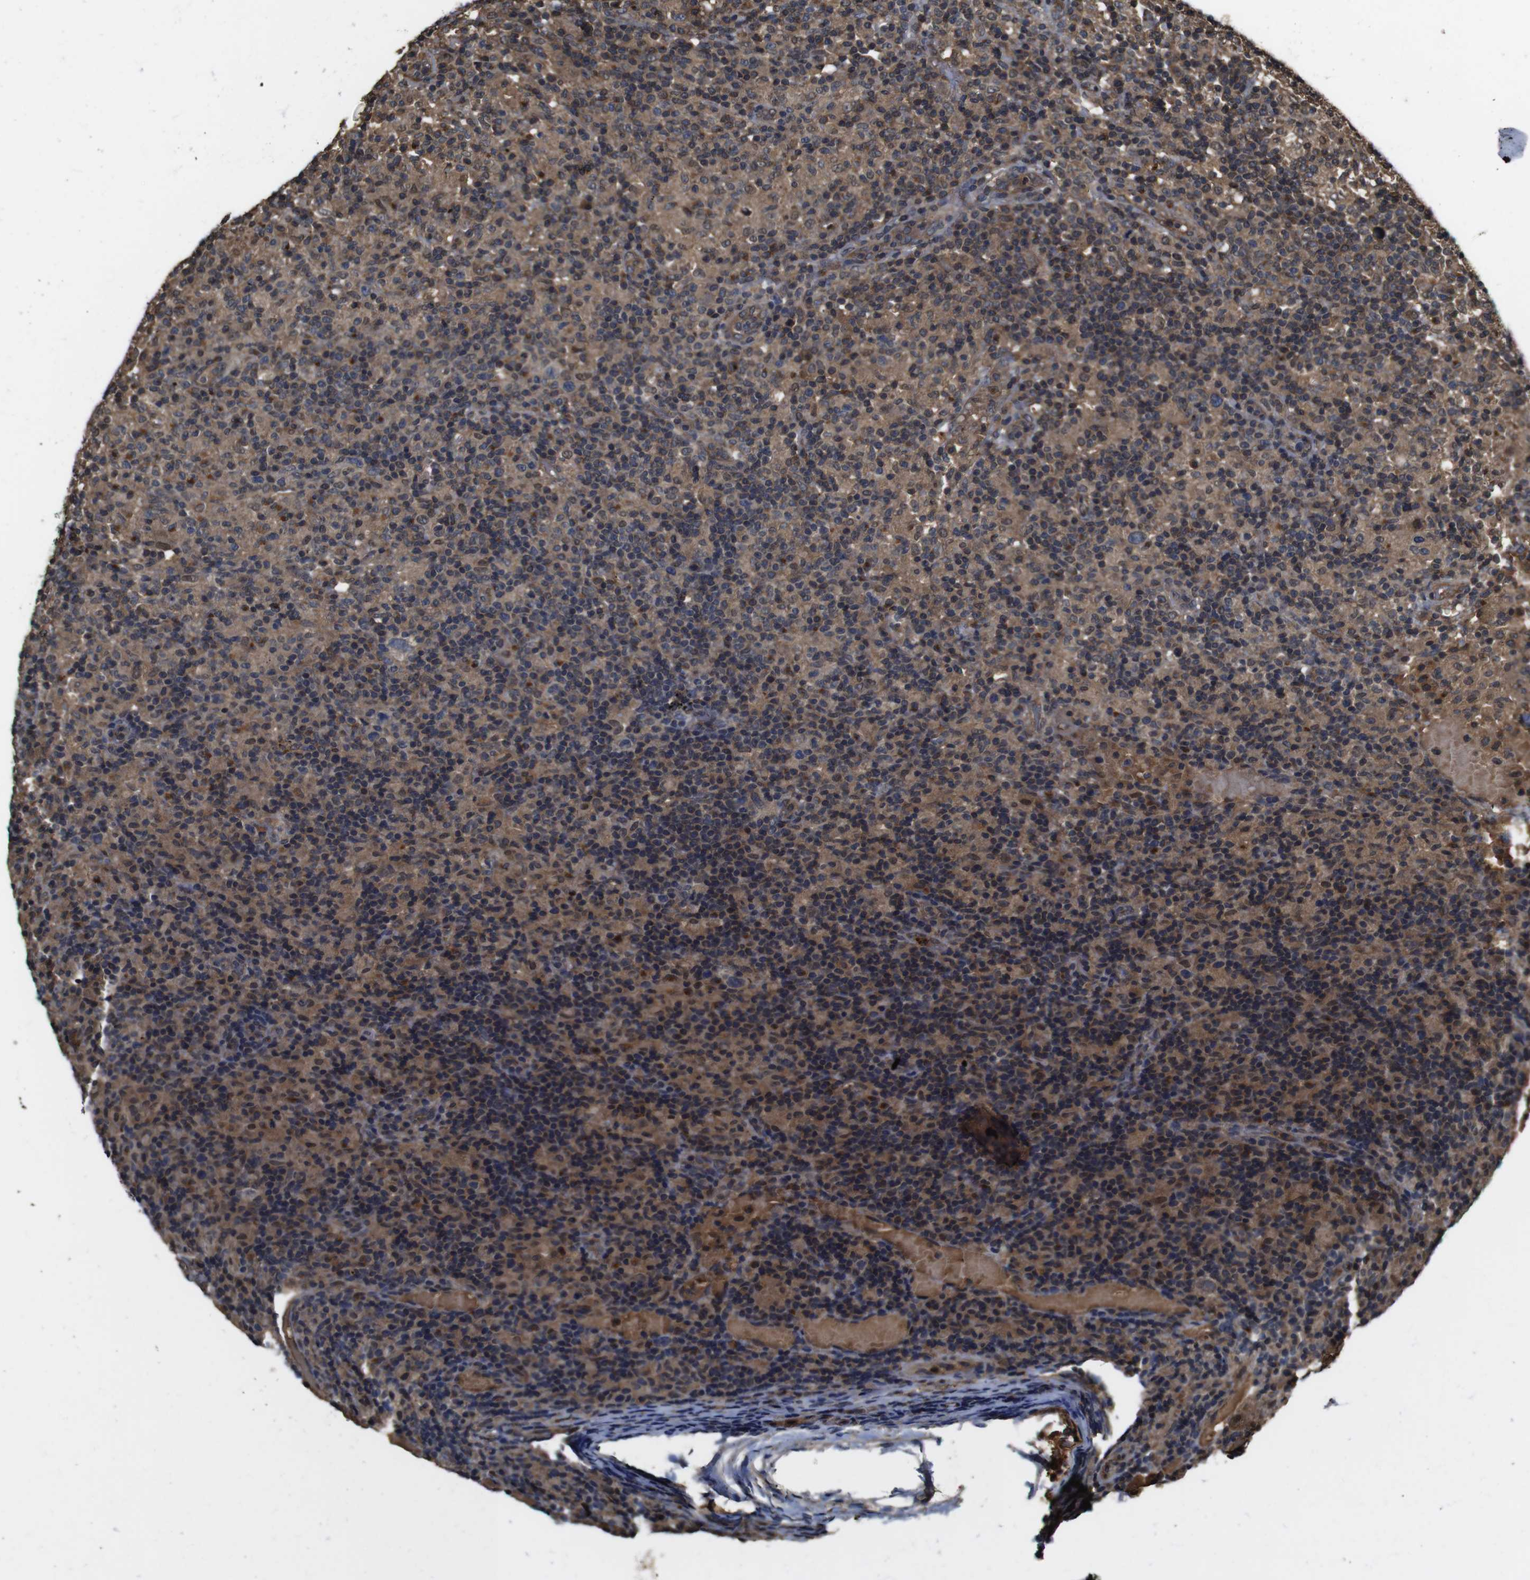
{"staining": {"intensity": "weak", "quantity": ">75%", "location": "cytoplasmic/membranous"}, "tissue": "lymphoma", "cell_type": "Tumor cells", "image_type": "cancer", "snomed": [{"axis": "morphology", "description": "Hodgkin's disease, NOS"}, {"axis": "topography", "description": "Lymph node"}], "caption": "Lymphoma was stained to show a protein in brown. There is low levels of weak cytoplasmic/membranous staining in approximately >75% of tumor cells. Immunohistochemistry stains the protein in brown and the nuclei are stained blue.", "gene": "CXCL11", "patient": {"sex": "male", "age": 70}}